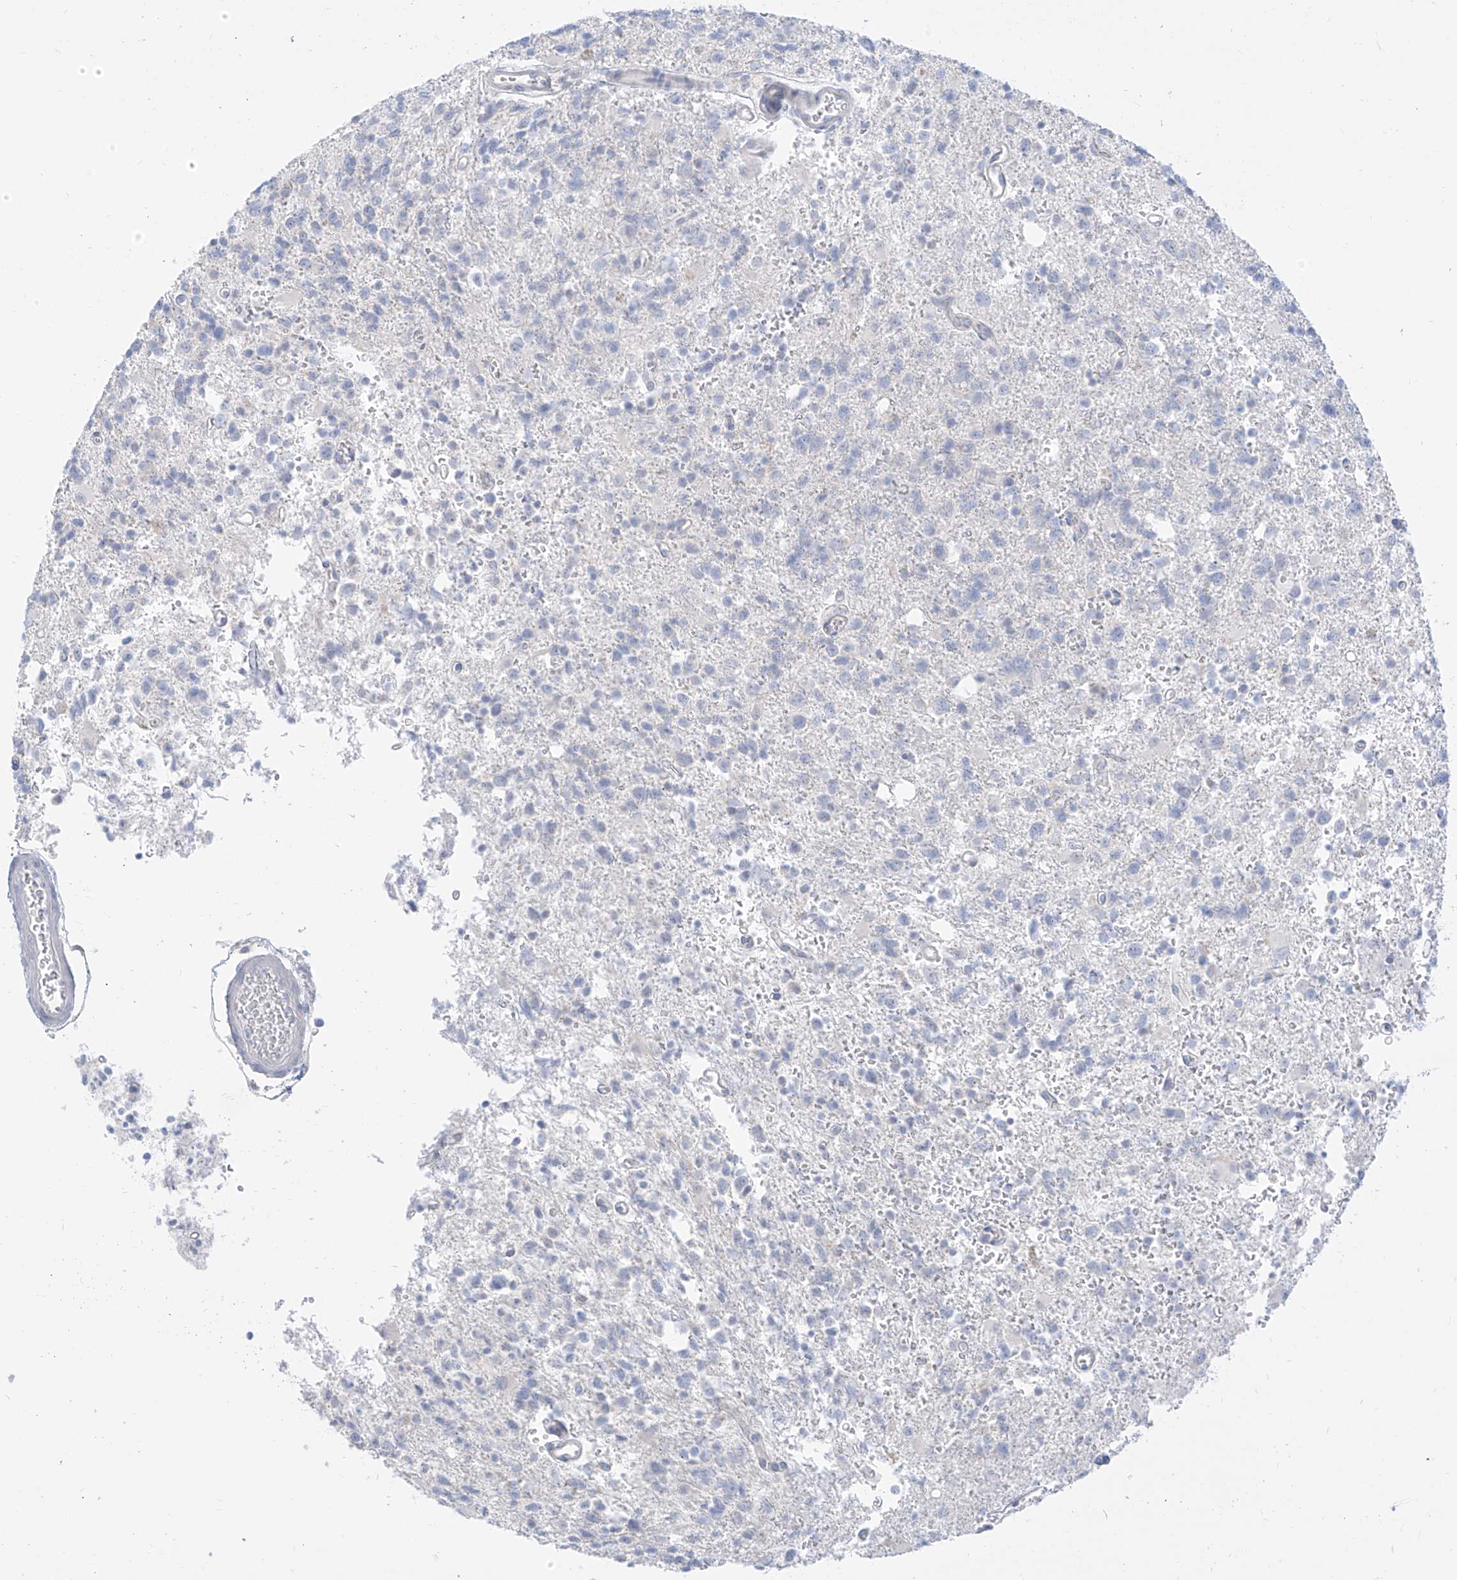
{"staining": {"intensity": "negative", "quantity": "none", "location": "none"}, "tissue": "glioma", "cell_type": "Tumor cells", "image_type": "cancer", "snomed": [{"axis": "morphology", "description": "Glioma, malignant, High grade"}, {"axis": "topography", "description": "Brain"}], "caption": "The histopathology image shows no significant expression in tumor cells of malignant glioma (high-grade). The staining is performed using DAB brown chromogen with nuclei counter-stained in using hematoxylin.", "gene": "SYTL3", "patient": {"sex": "female", "age": 62}}